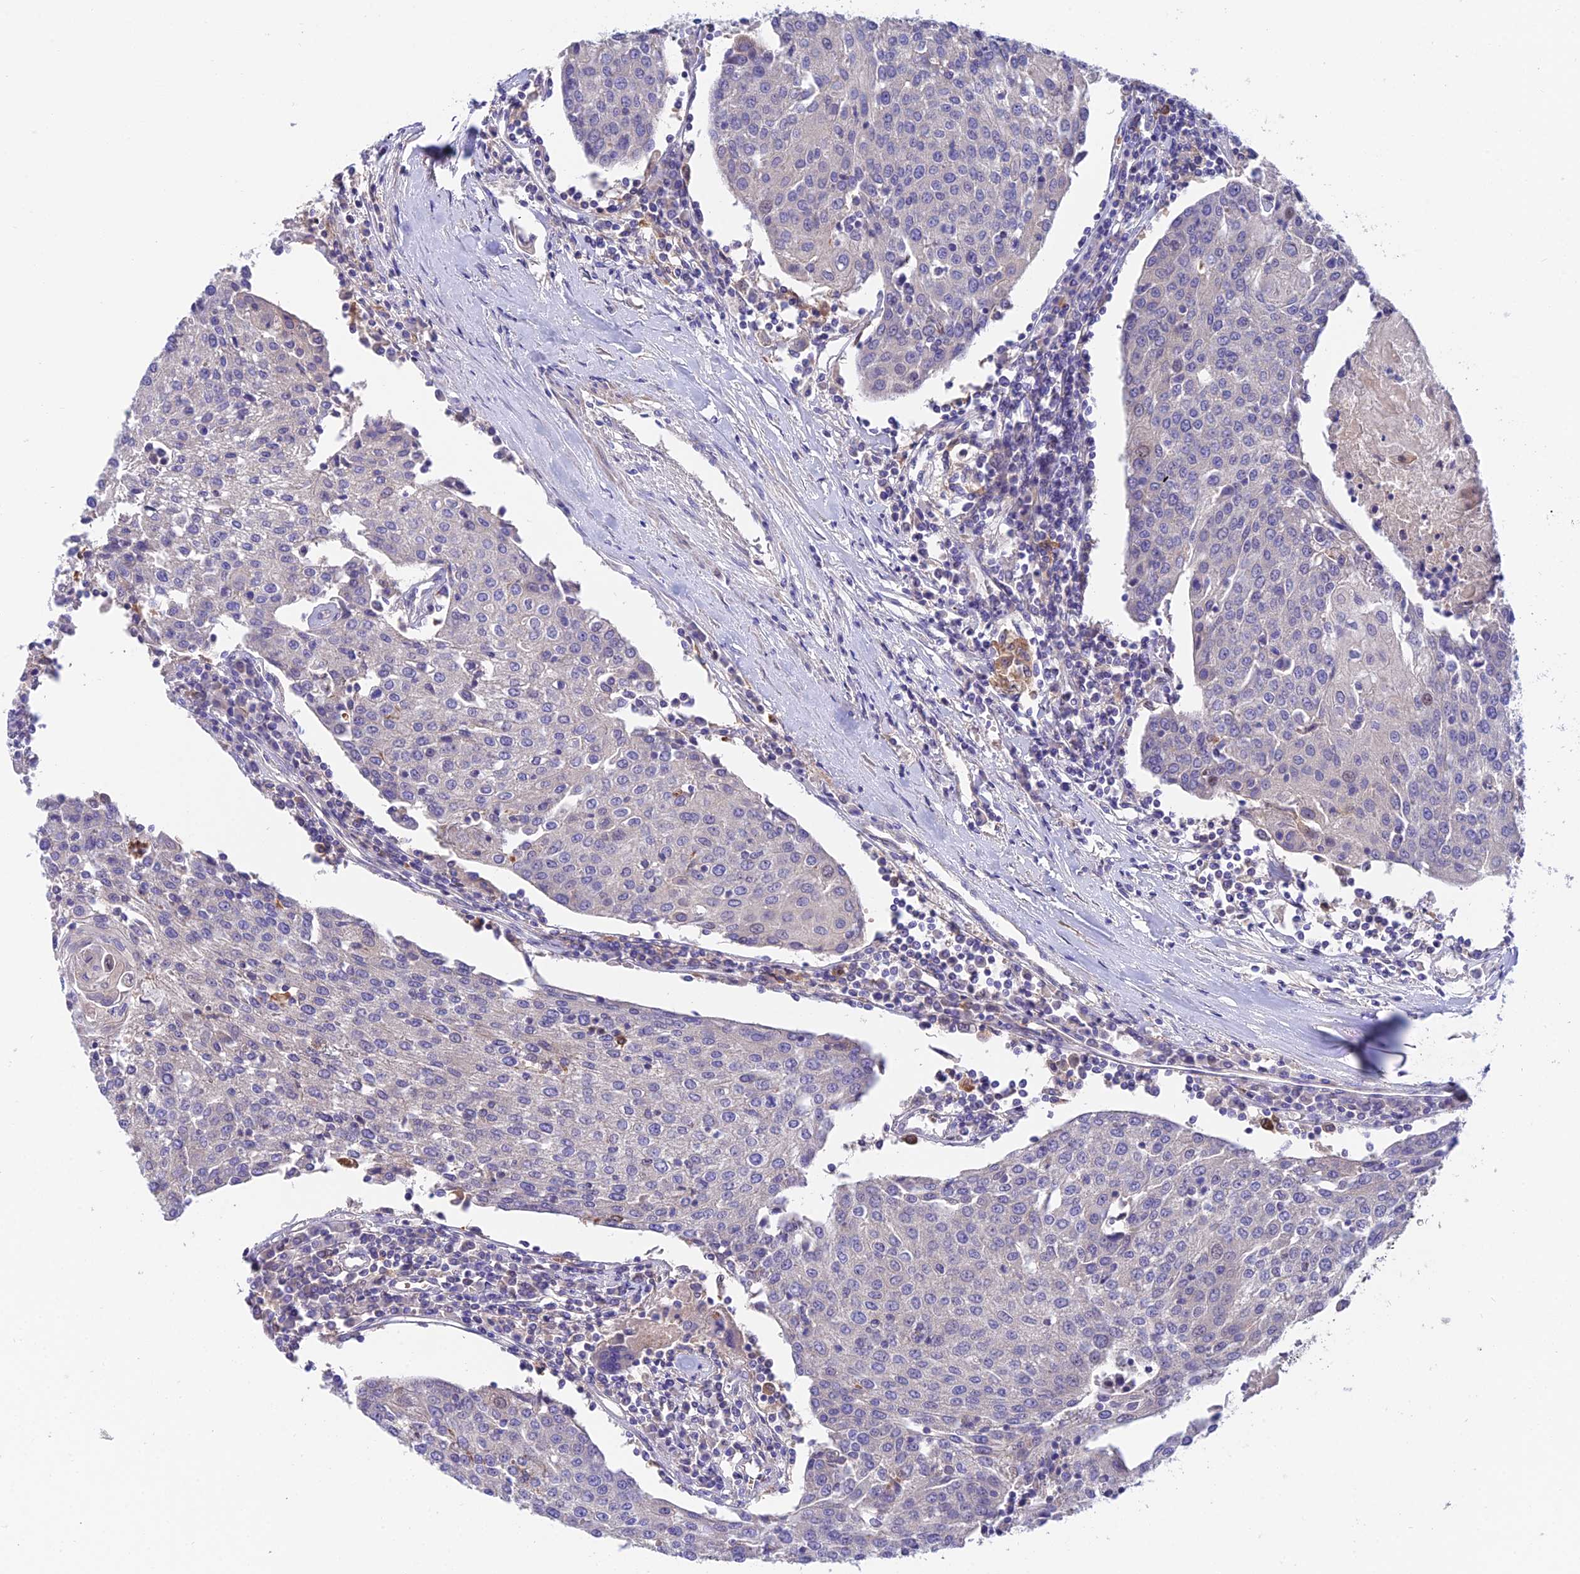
{"staining": {"intensity": "negative", "quantity": "none", "location": "none"}, "tissue": "urothelial cancer", "cell_type": "Tumor cells", "image_type": "cancer", "snomed": [{"axis": "morphology", "description": "Urothelial carcinoma, High grade"}, {"axis": "topography", "description": "Urinary bladder"}], "caption": "Protein analysis of high-grade urothelial carcinoma demonstrates no significant expression in tumor cells. Brightfield microscopy of IHC stained with DAB (3,3'-diaminobenzidine) (brown) and hematoxylin (blue), captured at high magnification.", "gene": "DUSP29", "patient": {"sex": "female", "age": 85}}